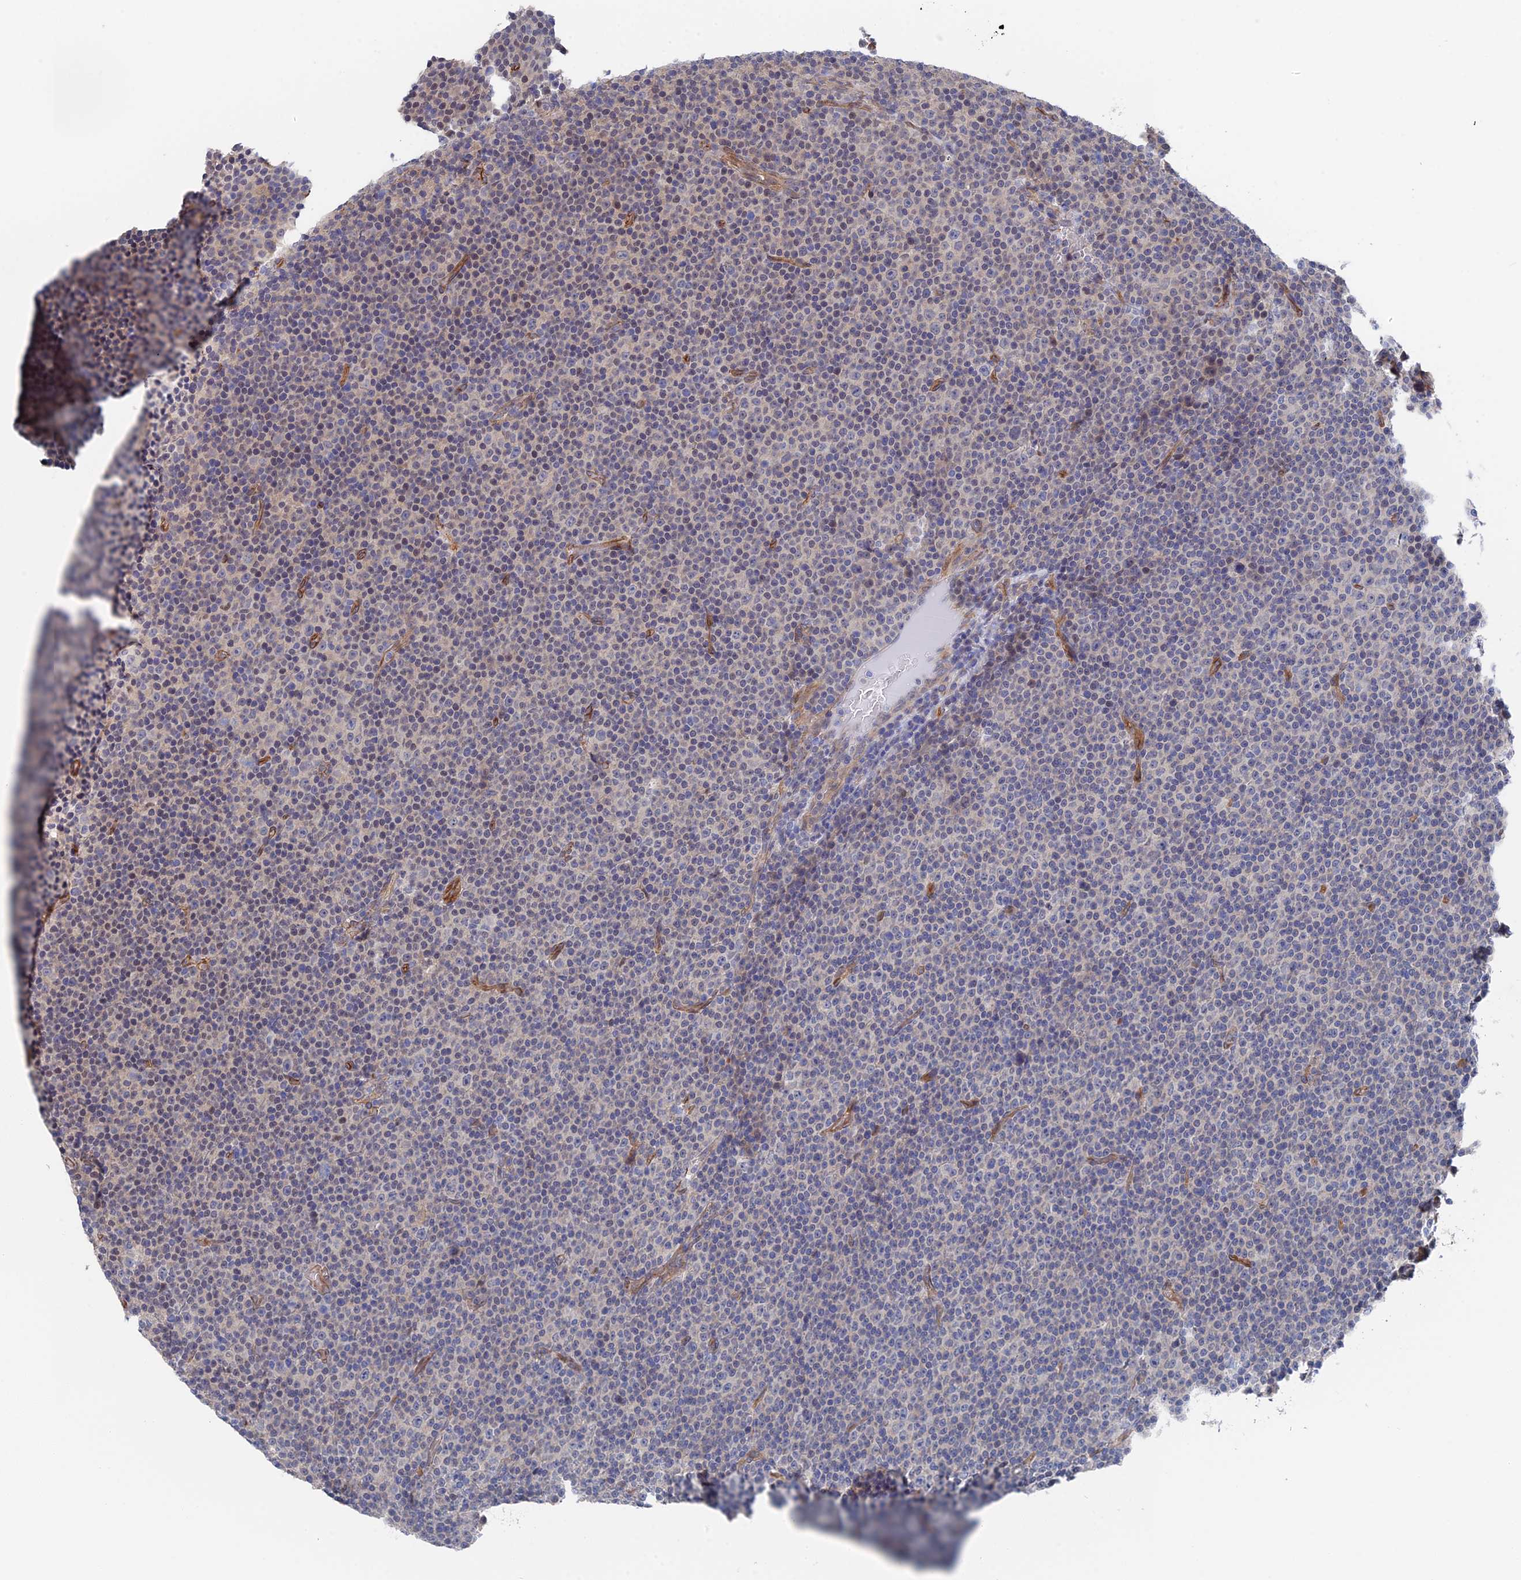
{"staining": {"intensity": "negative", "quantity": "none", "location": "none"}, "tissue": "lymphoma", "cell_type": "Tumor cells", "image_type": "cancer", "snomed": [{"axis": "morphology", "description": "Malignant lymphoma, non-Hodgkin's type, Low grade"}, {"axis": "topography", "description": "Lymph node"}], "caption": "Tumor cells are negative for brown protein staining in lymphoma.", "gene": "MTHFSD", "patient": {"sex": "female", "age": 67}}